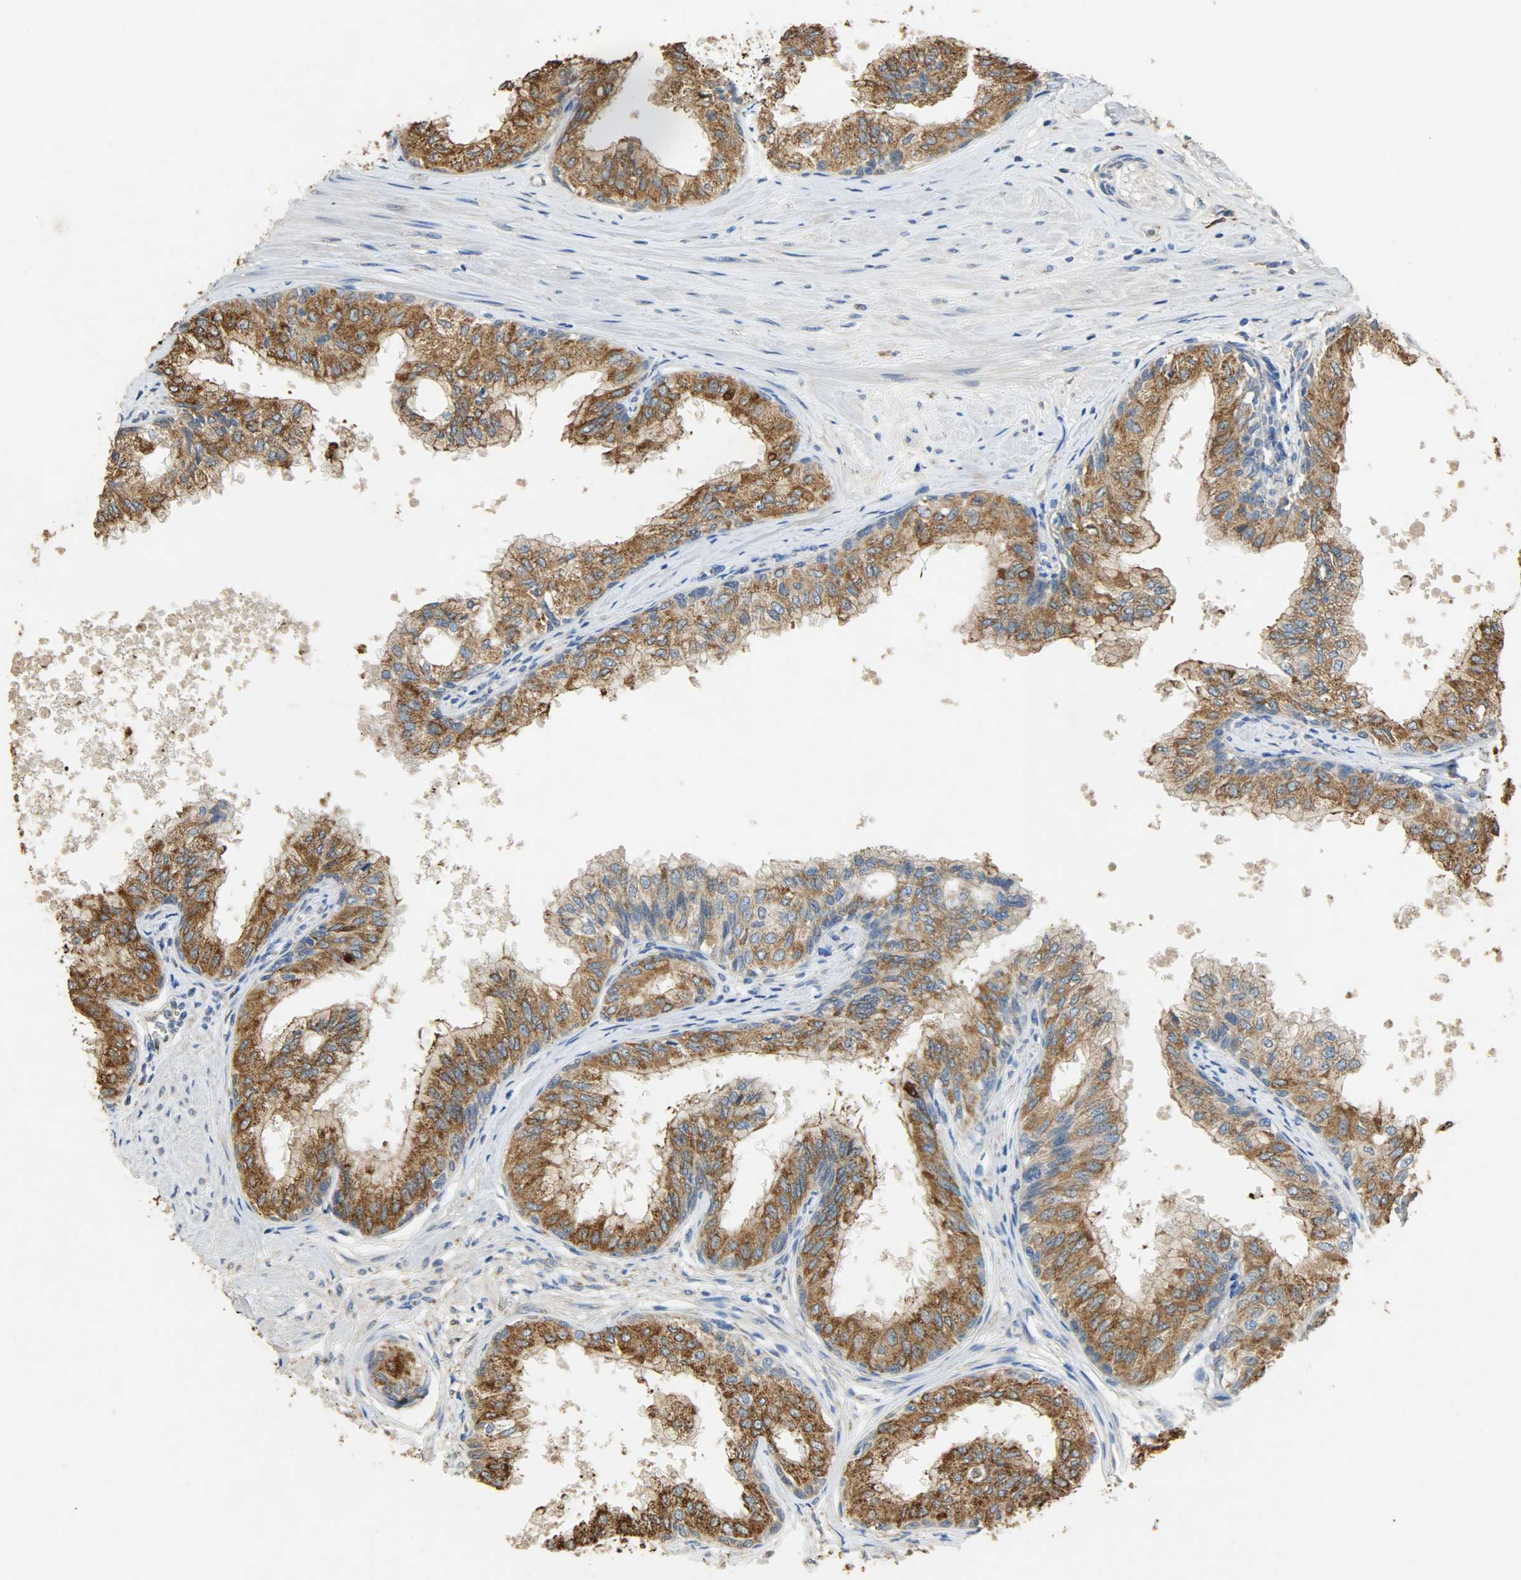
{"staining": {"intensity": "moderate", "quantity": ">75%", "location": "cytoplasmic/membranous"}, "tissue": "prostate", "cell_type": "Glandular cells", "image_type": "normal", "snomed": [{"axis": "morphology", "description": "Normal tissue, NOS"}, {"axis": "topography", "description": "Prostate"}, {"axis": "topography", "description": "Seminal veicle"}], "caption": "Prostate stained with DAB (3,3'-diaminobenzidine) immunohistochemistry (IHC) demonstrates medium levels of moderate cytoplasmic/membranous positivity in approximately >75% of glandular cells. (brown staining indicates protein expression, while blue staining denotes nuclei).", "gene": "HSPA5", "patient": {"sex": "male", "age": 60}}